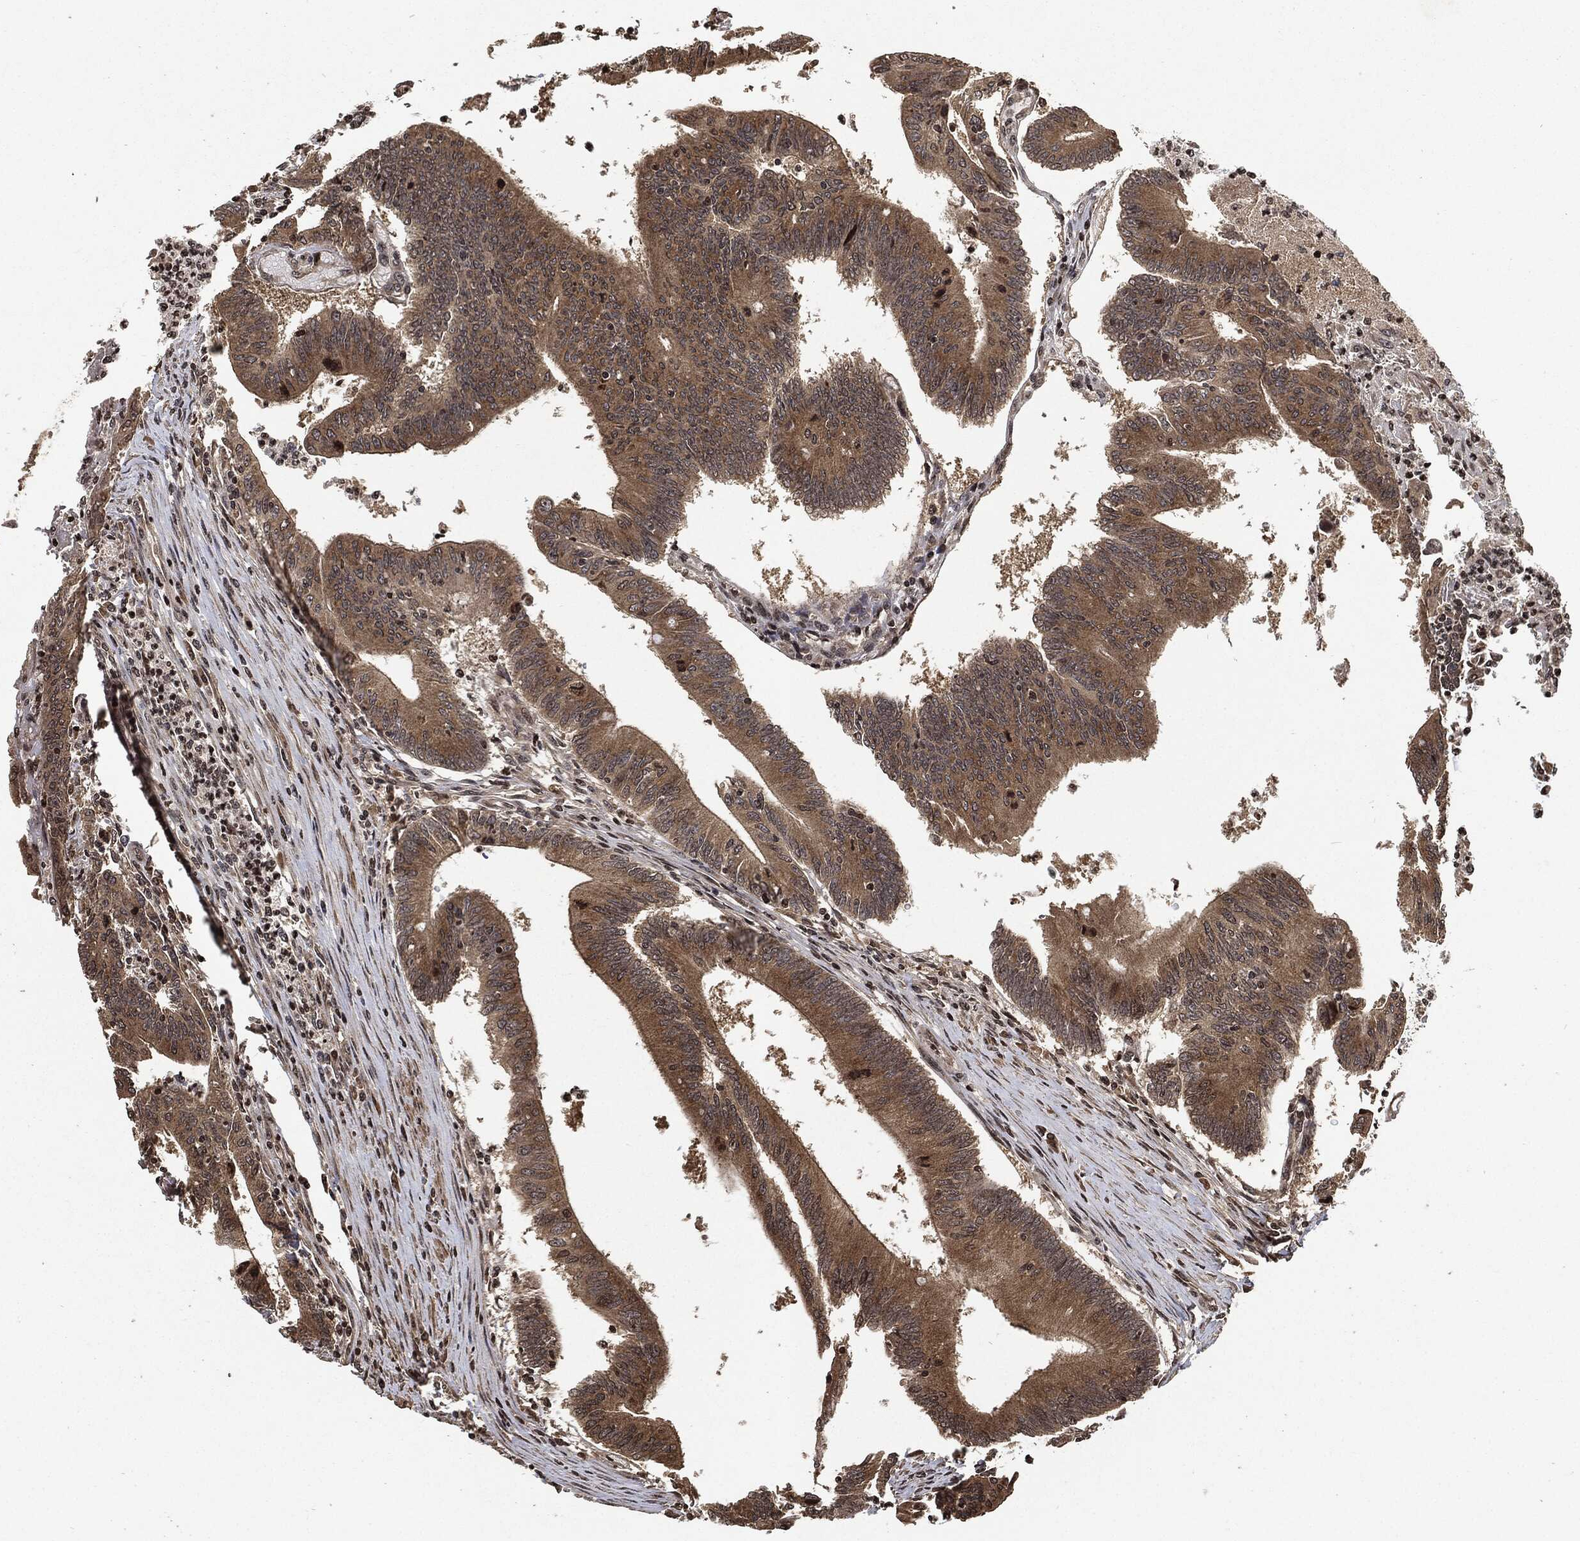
{"staining": {"intensity": "weak", "quantity": "25%-75%", "location": "cytoplasmic/membranous"}, "tissue": "colorectal cancer", "cell_type": "Tumor cells", "image_type": "cancer", "snomed": [{"axis": "morphology", "description": "Adenocarcinoma, NOS"}, {"axis": "topography", "description": "Colon"}], "caption": "Colorectal cancer stained with a protein marker shows weak staining in tumor cells.", "gene": "PDK1", "patient": {"sex": "female", "age": 70}}